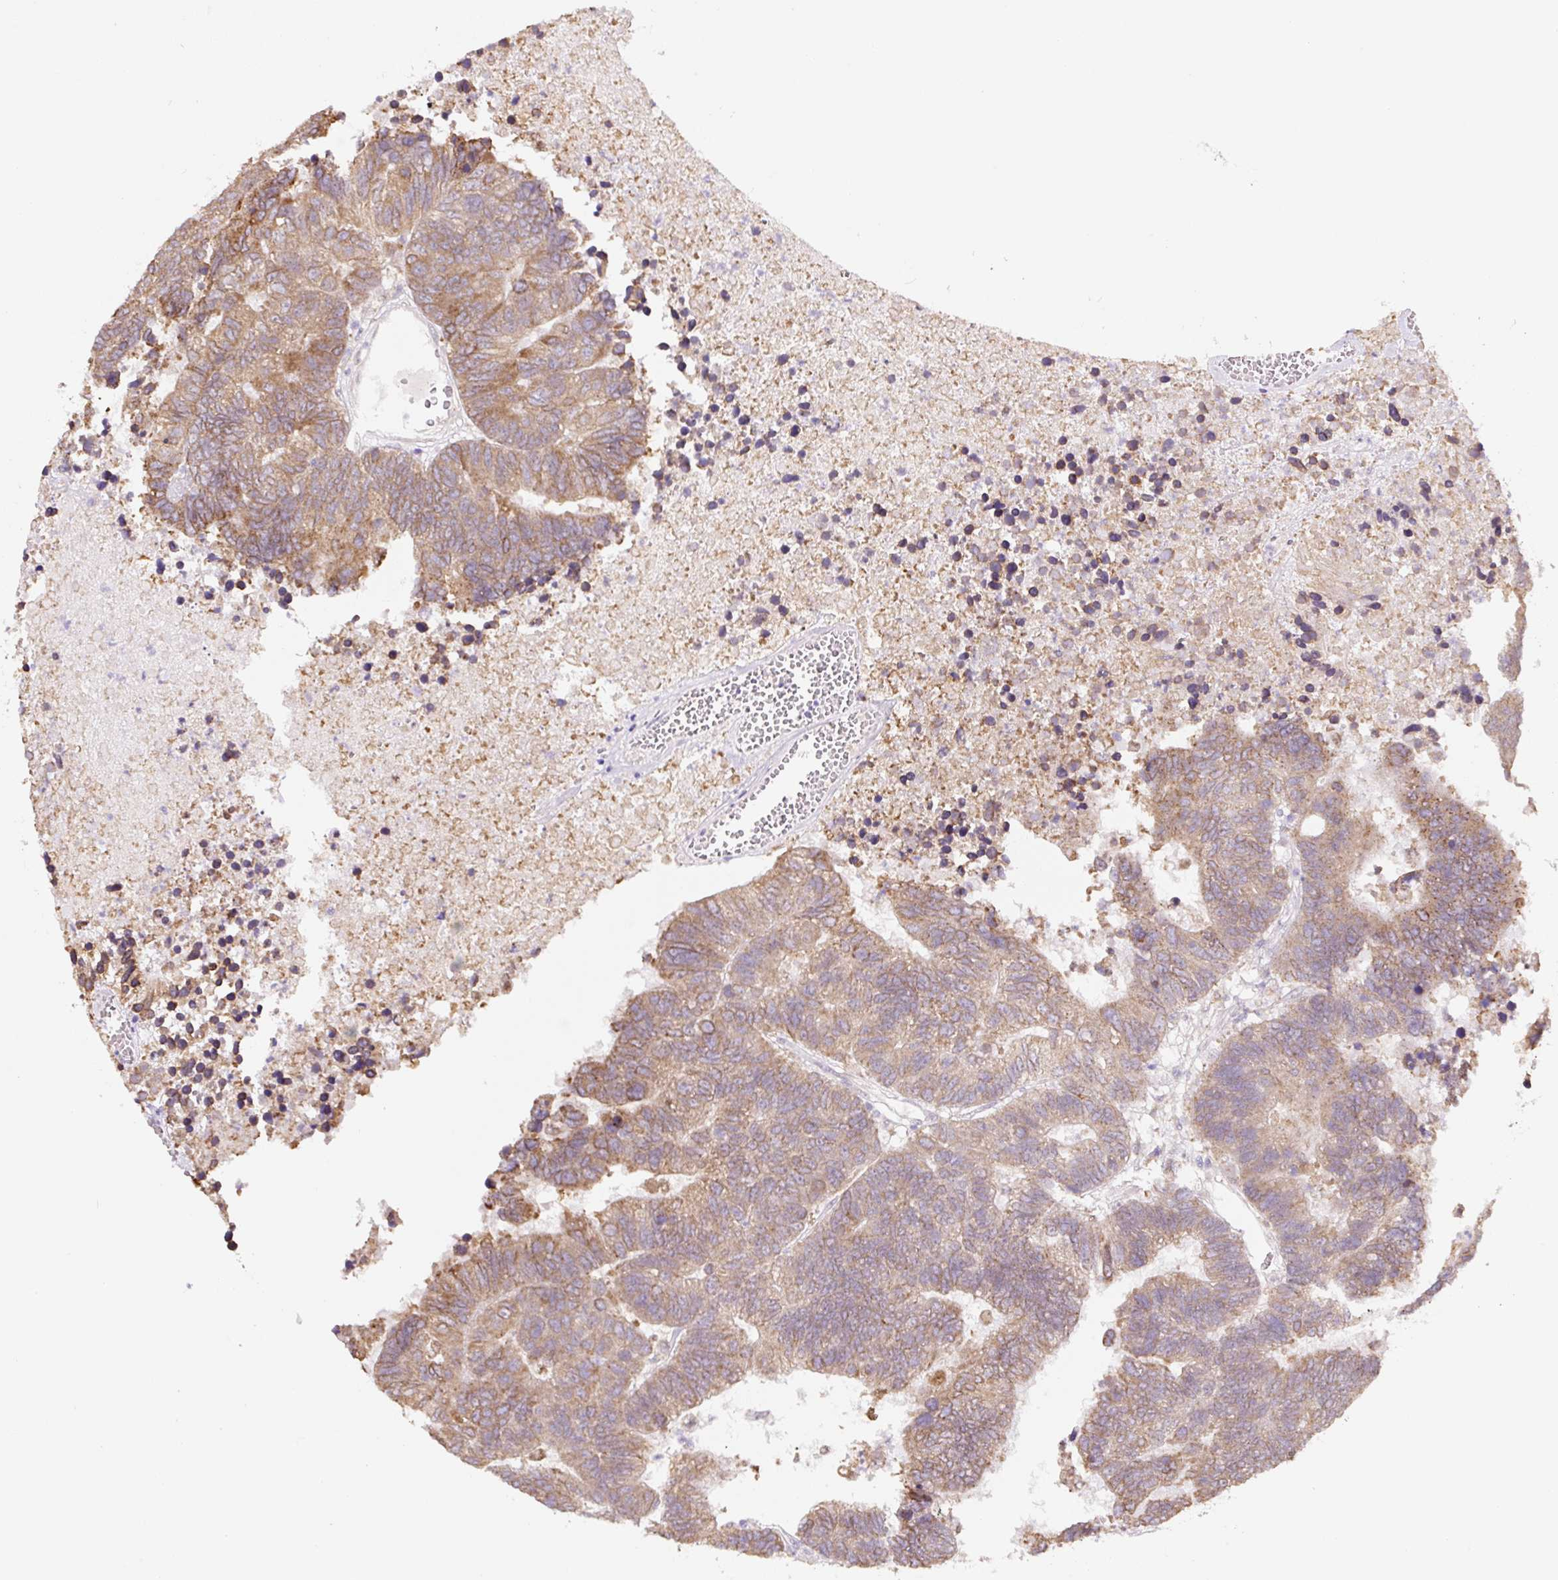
{"staining": {"intensity": "moderate", "quantity": ">75%", "location": "cytoplasmic/membranous"}, "tissue": "colorectal cancer", "cell_type": "Tumor cells", "image_type": "cancer", "snomed": [{"axis": "morphology", "description": "Adenocarcinoma, NOS"}, {"axis": "topography", "description": "Colon"}], "caption": "Colorectal adenocarcinoma stained with a protein marker demonstrates moderate staining in tumor cells.", "gene": "ASRGL1", "patient": {"sex": "female", "age": 48}}